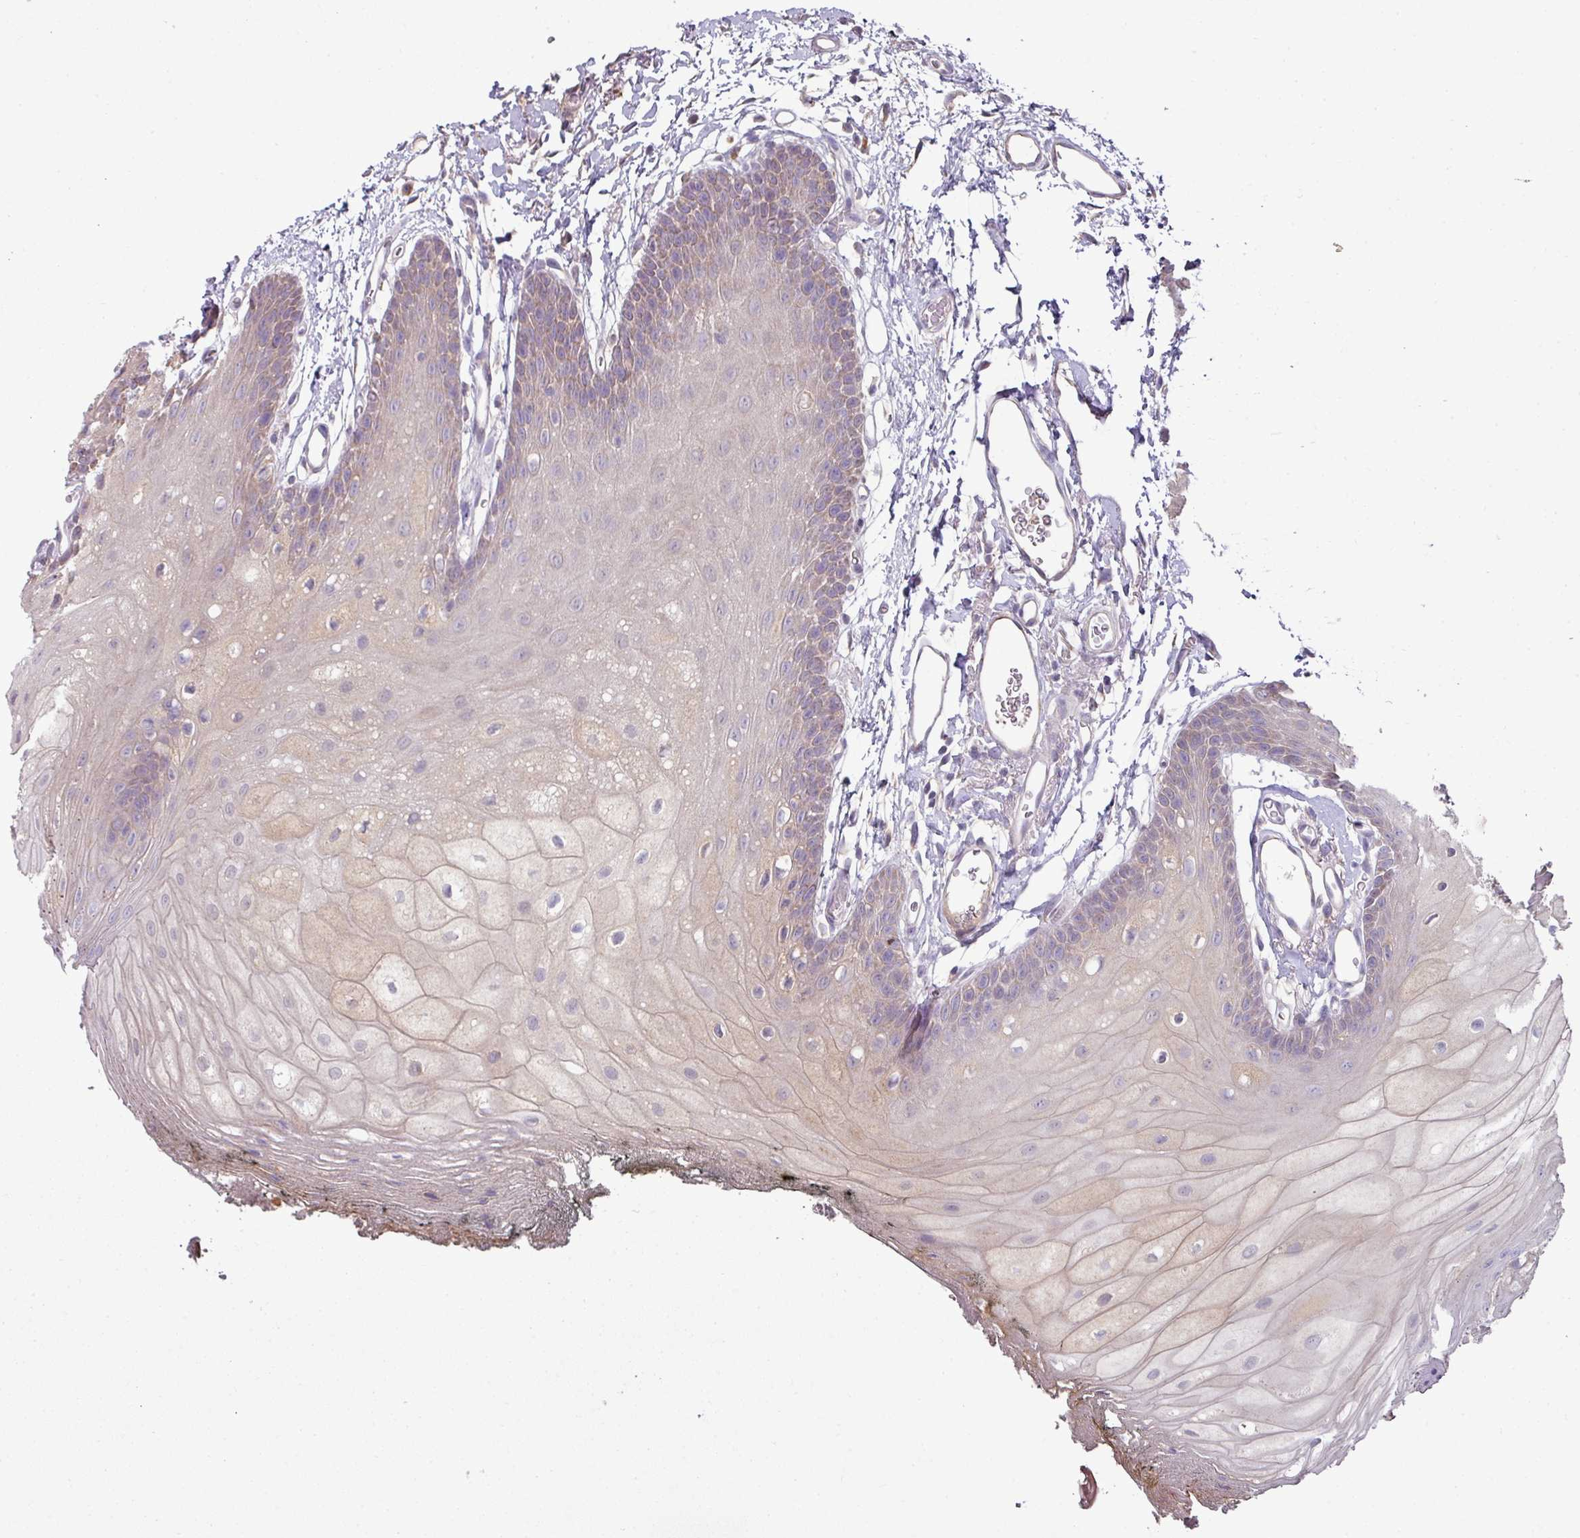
{"staining": {"intensity": "weak", "quantity": "25%-75%", "location": "cytoplasmic/membranous"}, "tissue": "oral mucosa", "cell_type": "Squamous epithelial cells", "image_type": "normal", "snomed": [{"axis": "morphology", "description": "Normal tissue, NOS"}, {"axis": "morphology", "description": "Squamous cell carcinoma, NOS"}, {"axis": "topography", "description": "Oral tissue"}, {"axis": "topography", "description": "Head-Neck"}], "caption": "Immunohistochemical staining of unremarkable human oral mucosa shows weak cytoplasmic/membranous protein positivity in about 25%-75% of squamous epithelial cells. The protein of interest is stained brown, and the nuclei are stained in blue (DAB (3,3'-diaminobenzidine) IHC with brightfield microscopy, high magnification).", "gene": "LRRC9", "patient": {"sex": "female", "age": 81}}